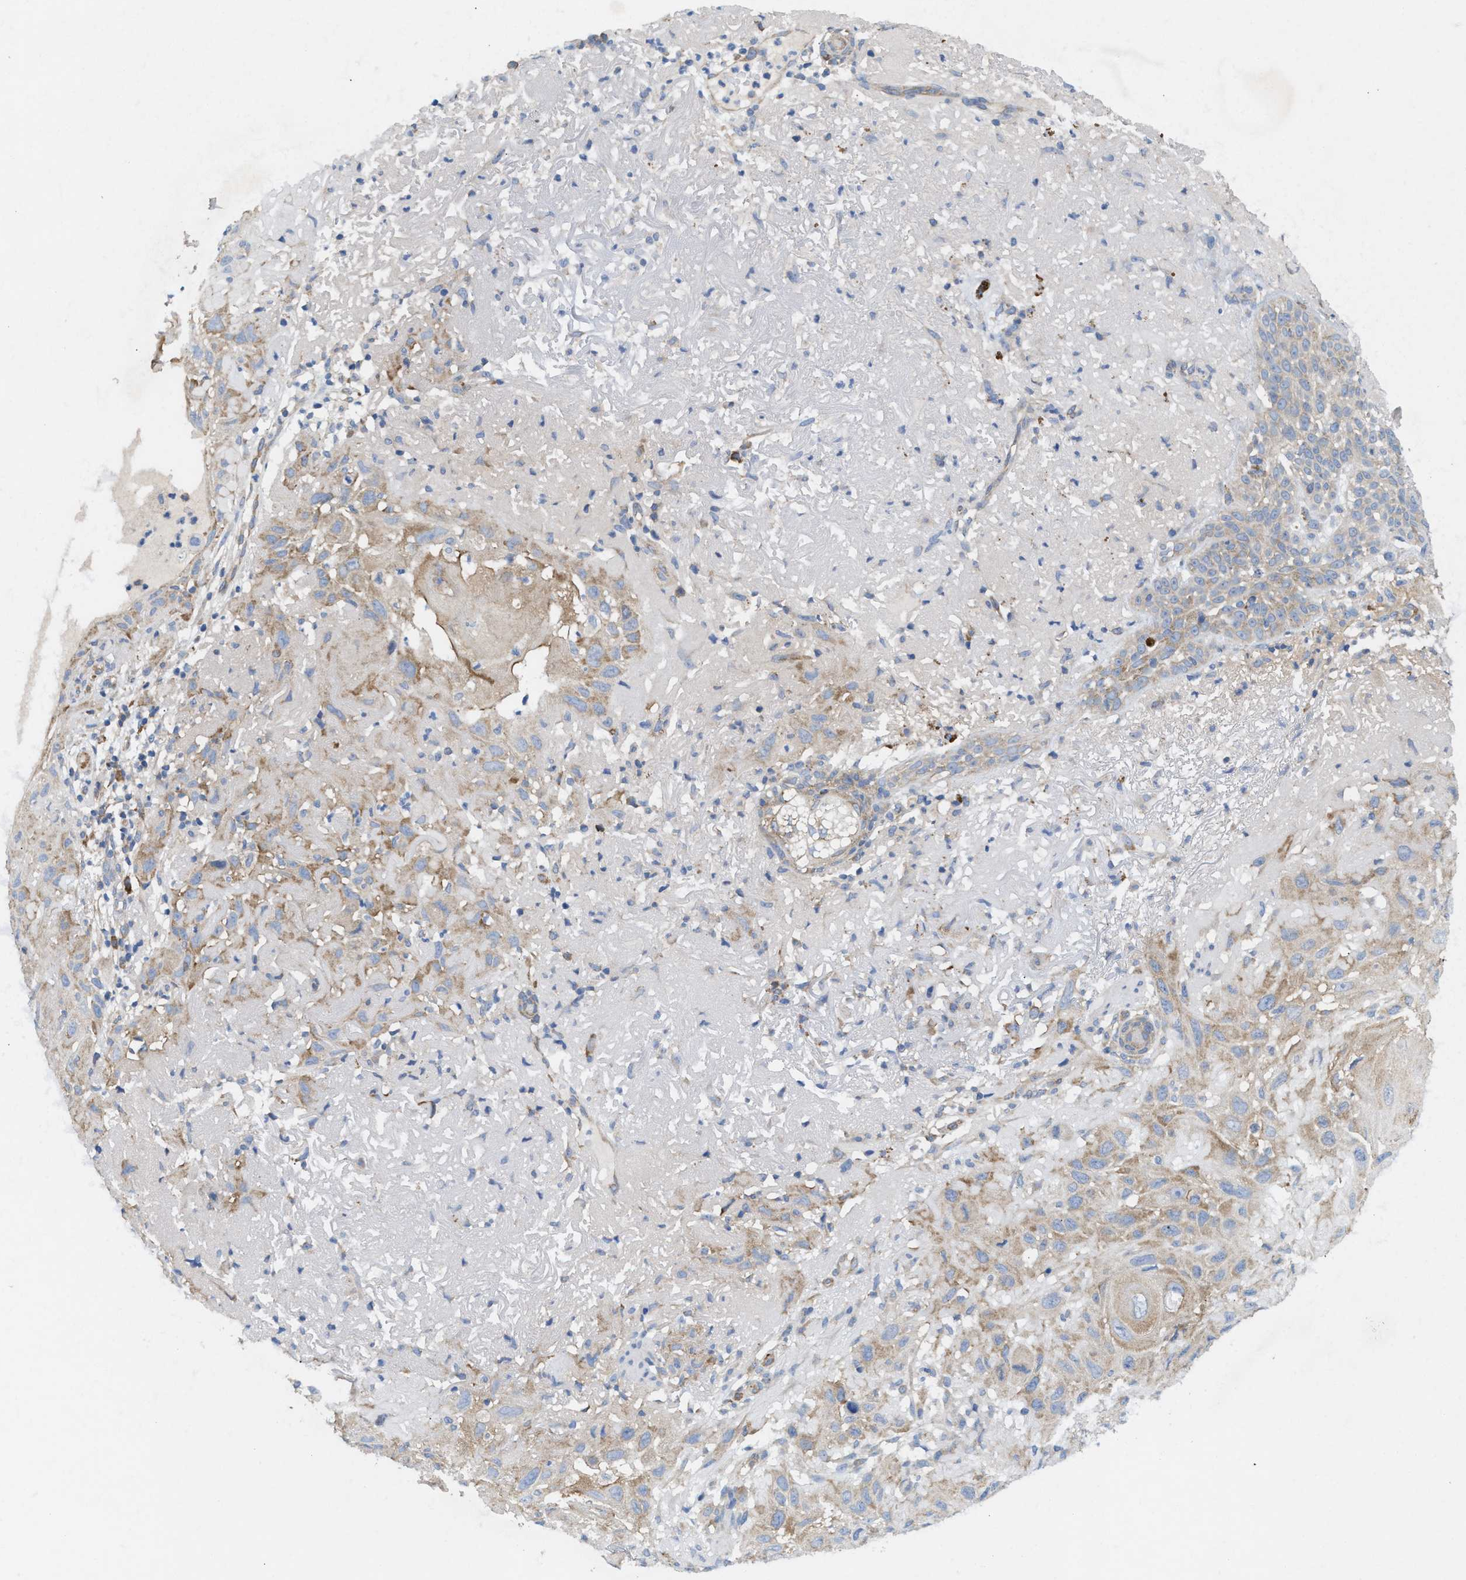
{"staining": {"intensity": "moderate", "quantity": ">75%", "location": "cytoplasmic/membranous"}, "tissue": "skin cancer", "cell_type": "Tumor cells", "image_type": "cancer", "snomed": [{"axis": "morphology", "description": "Squamous cell carcinoma, NOS"}, {"axis": "topography", "description": "Skin"}], "caption": "A brown stain shows moderate cytoplasmic/membranous staining of a protein in skin squamous cell carcinoma tumor cells.", "gene": "UBAP2", "patient": {"sex": "female", "age": 96}}